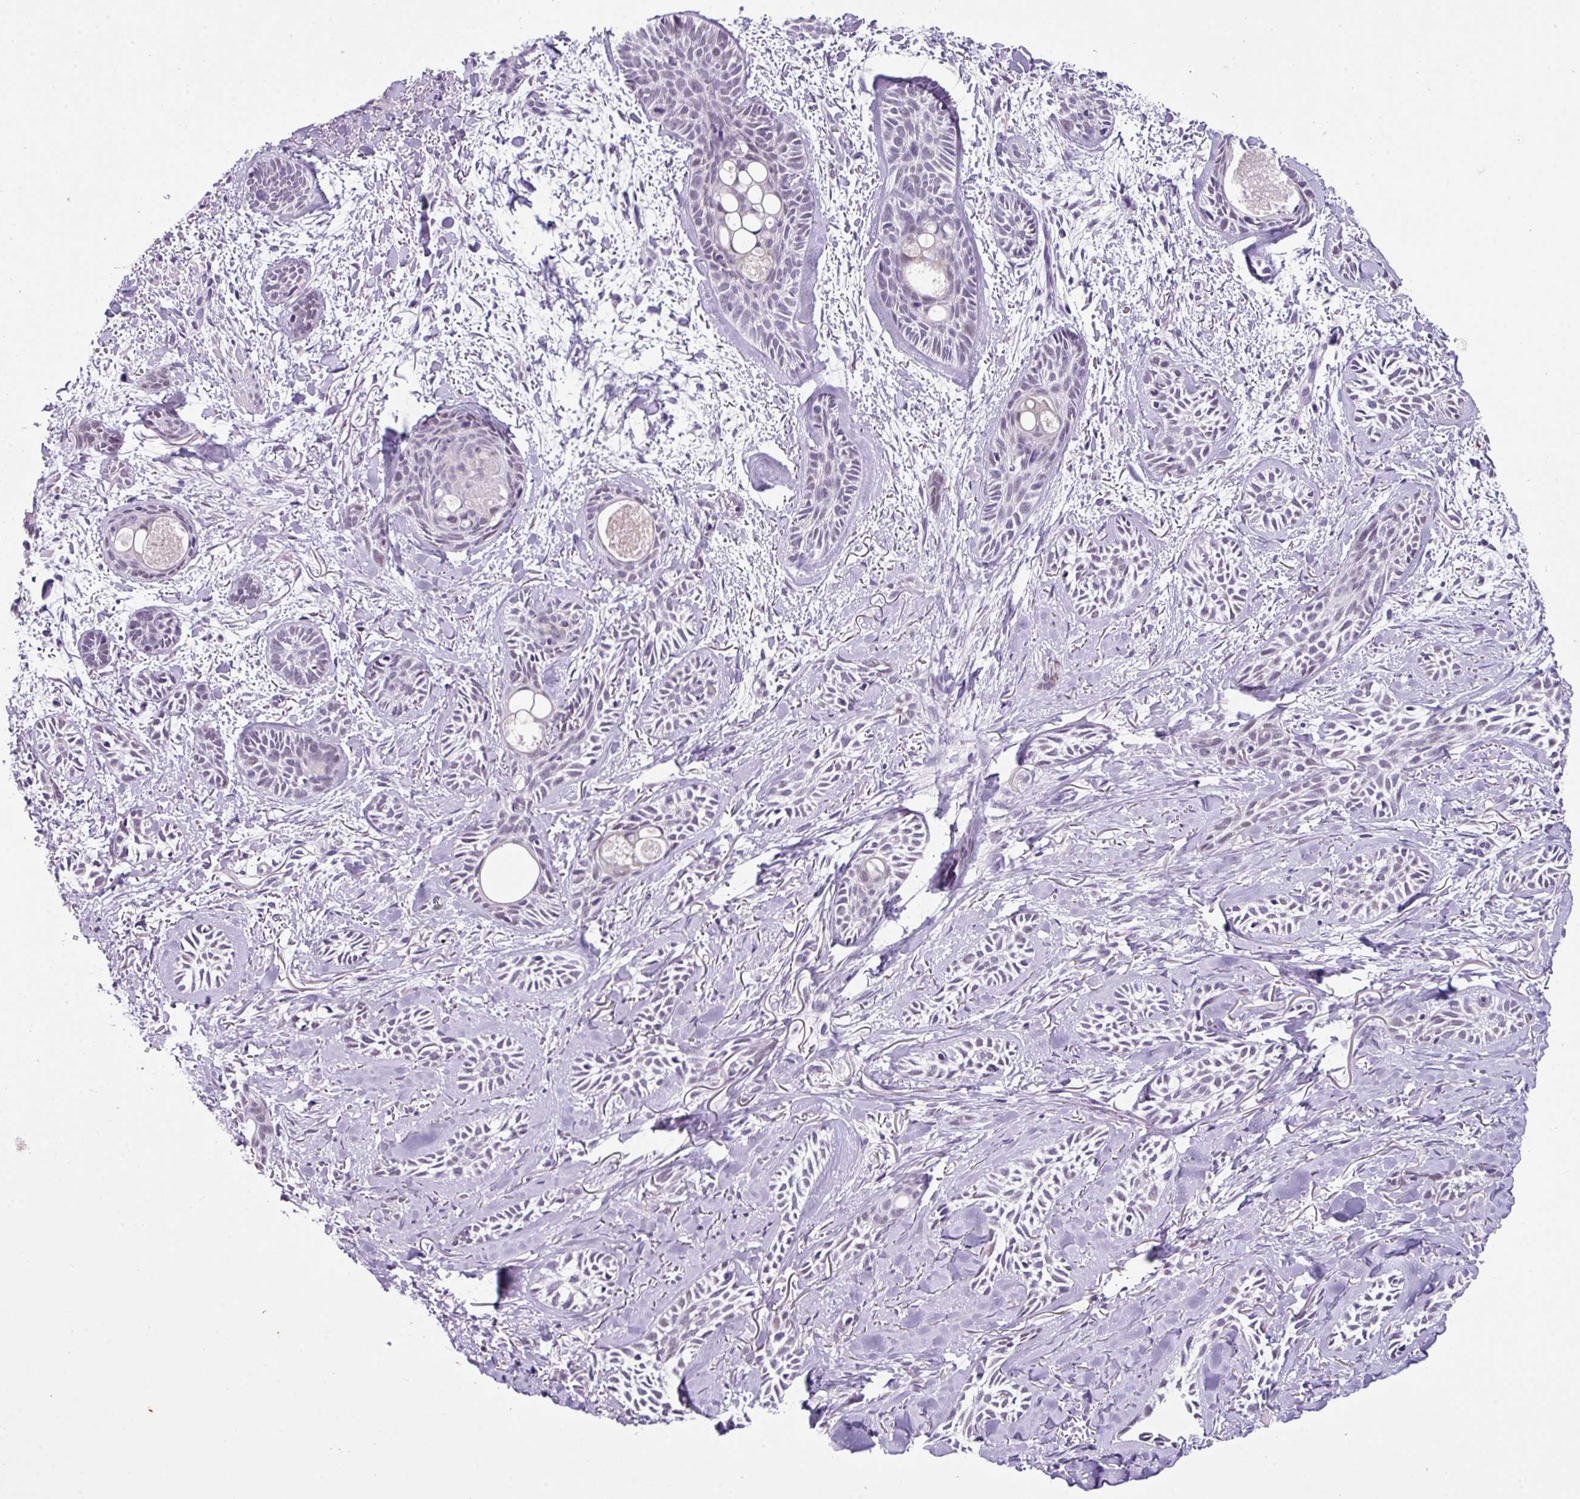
{"staining": {"intensity": "negative", "quantity": "none", "location": "none"}, "tissue": "skin cancer", "cell_type": "Tumor cells", "image_type": "cancer", "snomed": [{"axis": "morphology", "description": "Basal cell carcinoma"}, {"axis": "topography", "description": "Skin"}], "caption": "This is an immunohistochemistry photomicrograph of human skin basal cell carcinoma. There is no positivity in tumor cells.", "gene": "ZFP3", "patient": {"sex": "female", "age": 59}}